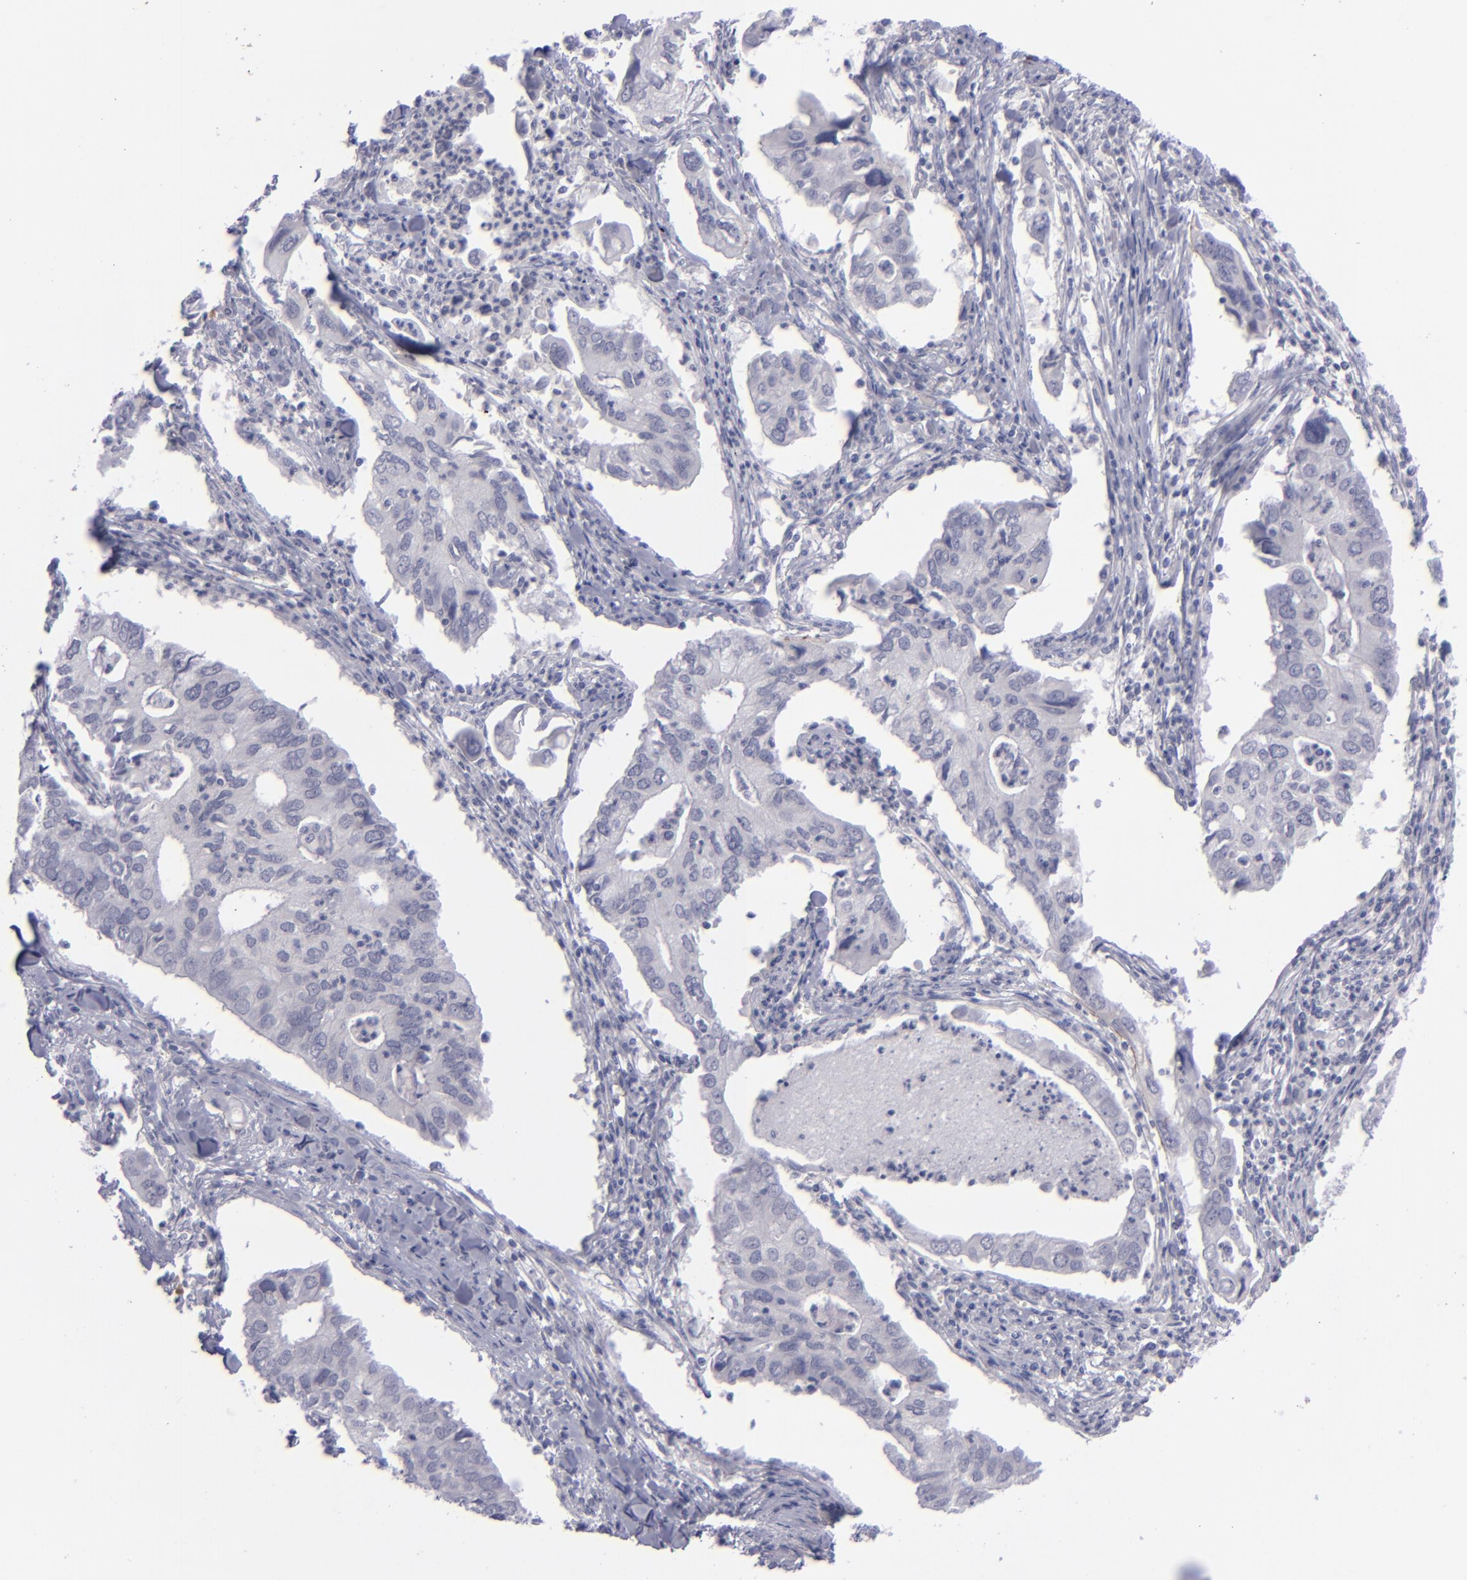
{"staining": {"intensity": "negative", "quantity": "none", "location": "none"}, "tissue": "lung cancer", "cell_type": "Tumor cells", "image_type": "cancer", "snomed": [{"axis": "morphology", "description": "Adenocarcinoma, NOS"}, {"axis": "topography", "description": "Lung"}], "caption": "Immunohistochemical staining of lung cancer exhibits no significant positivity in tumor cells.", "gene": "ITGB4", "patient": {"sex": "male", "age": 48}}